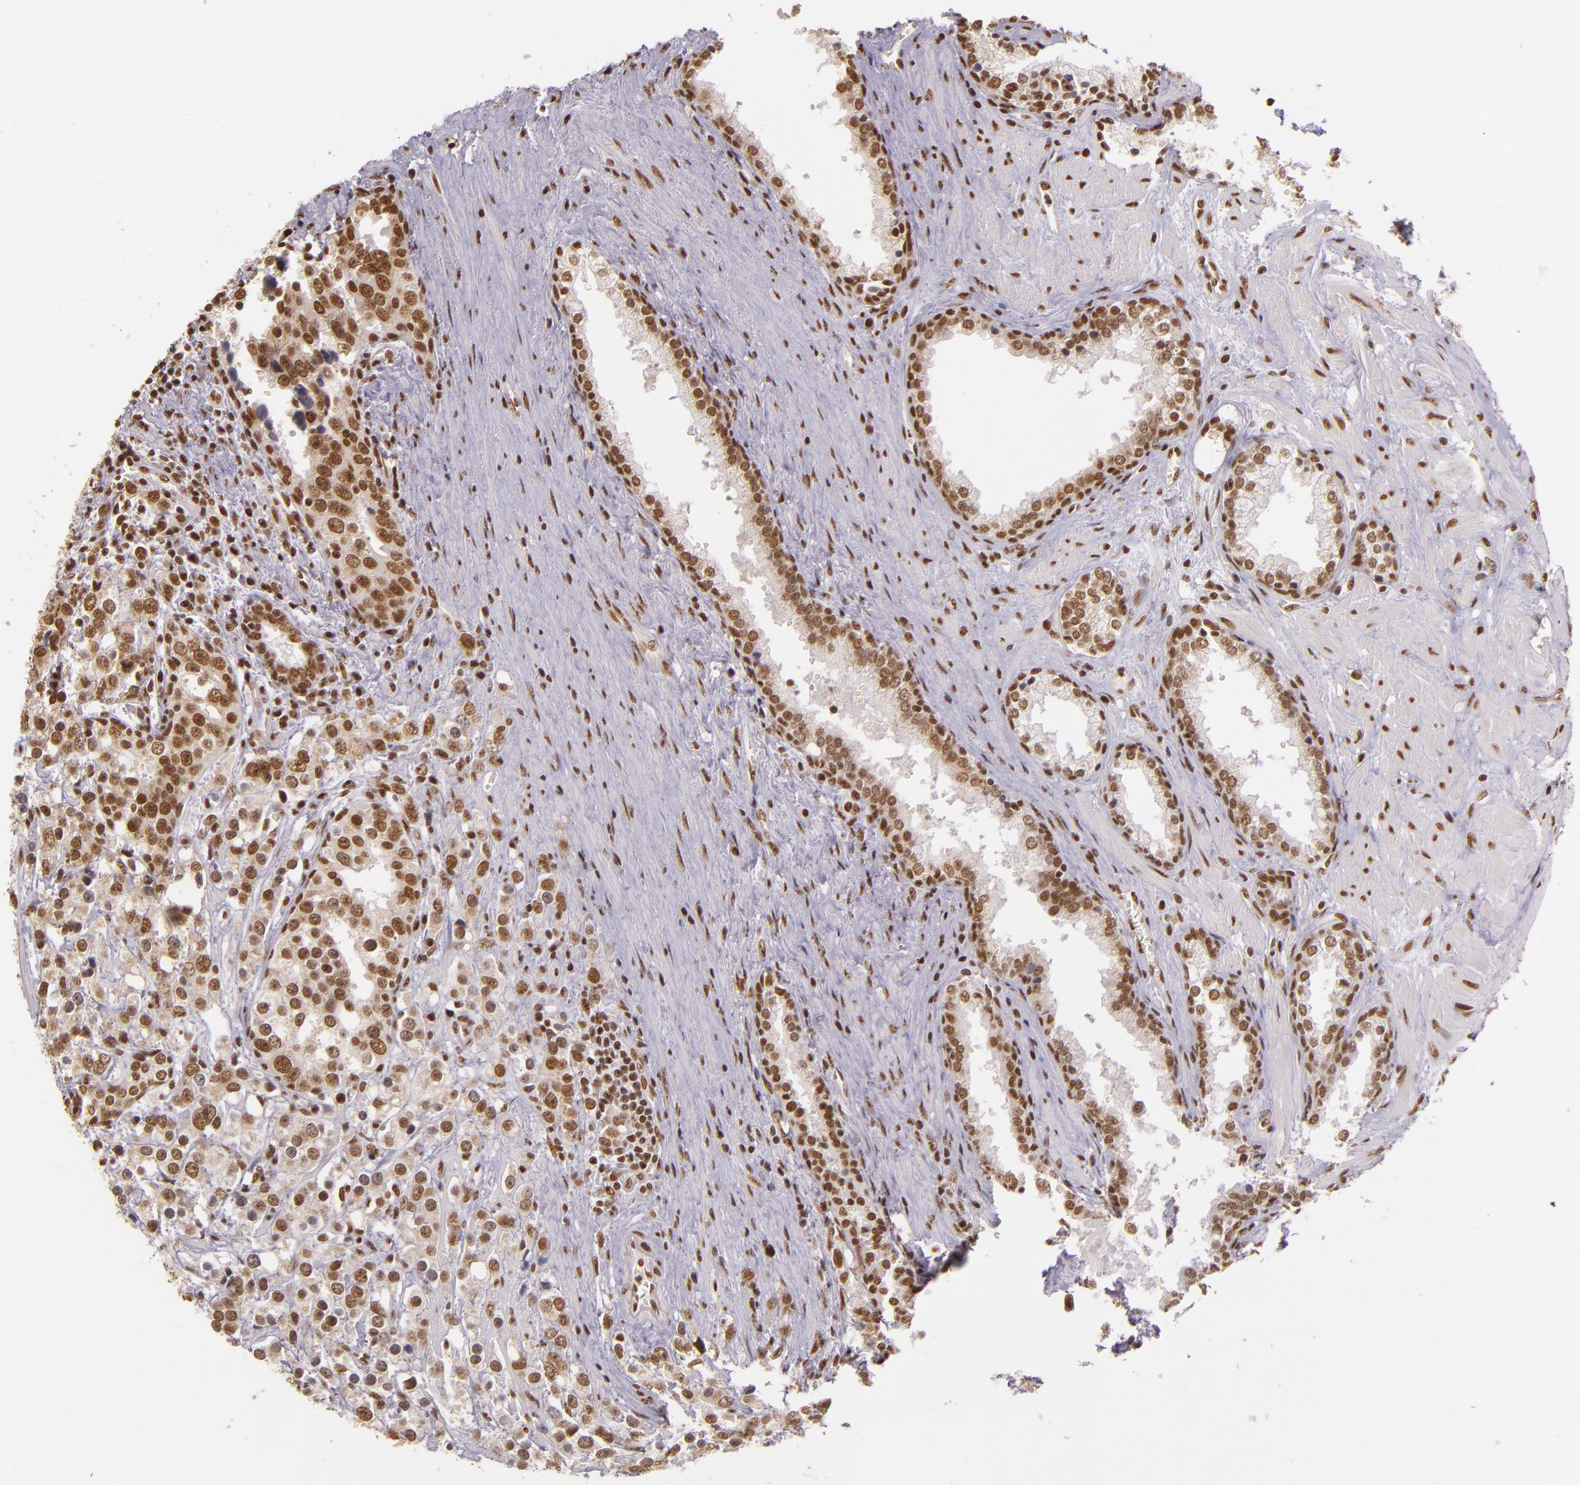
{"staining": {"intensity": "moderate", "quantity": ">75%", "location": "nuclear"}, "tissue": "prostate cancer", "cell_type": "Tumor cells", "image_type": "cancer", "snomed": [{"axis": "morphology", "description": "Adenocarcinoma, High grade"}, {"axis": "topography", "description": "Prostate"}], "caption": "Immunohistochemistry of human high-grade adenocarcinoma (prostate) displays medium levels of moderate nuclear staining in approximately >75% of tumor cells.", "gene": "USF1", "patient": {"sex": "male", "age": 71}}